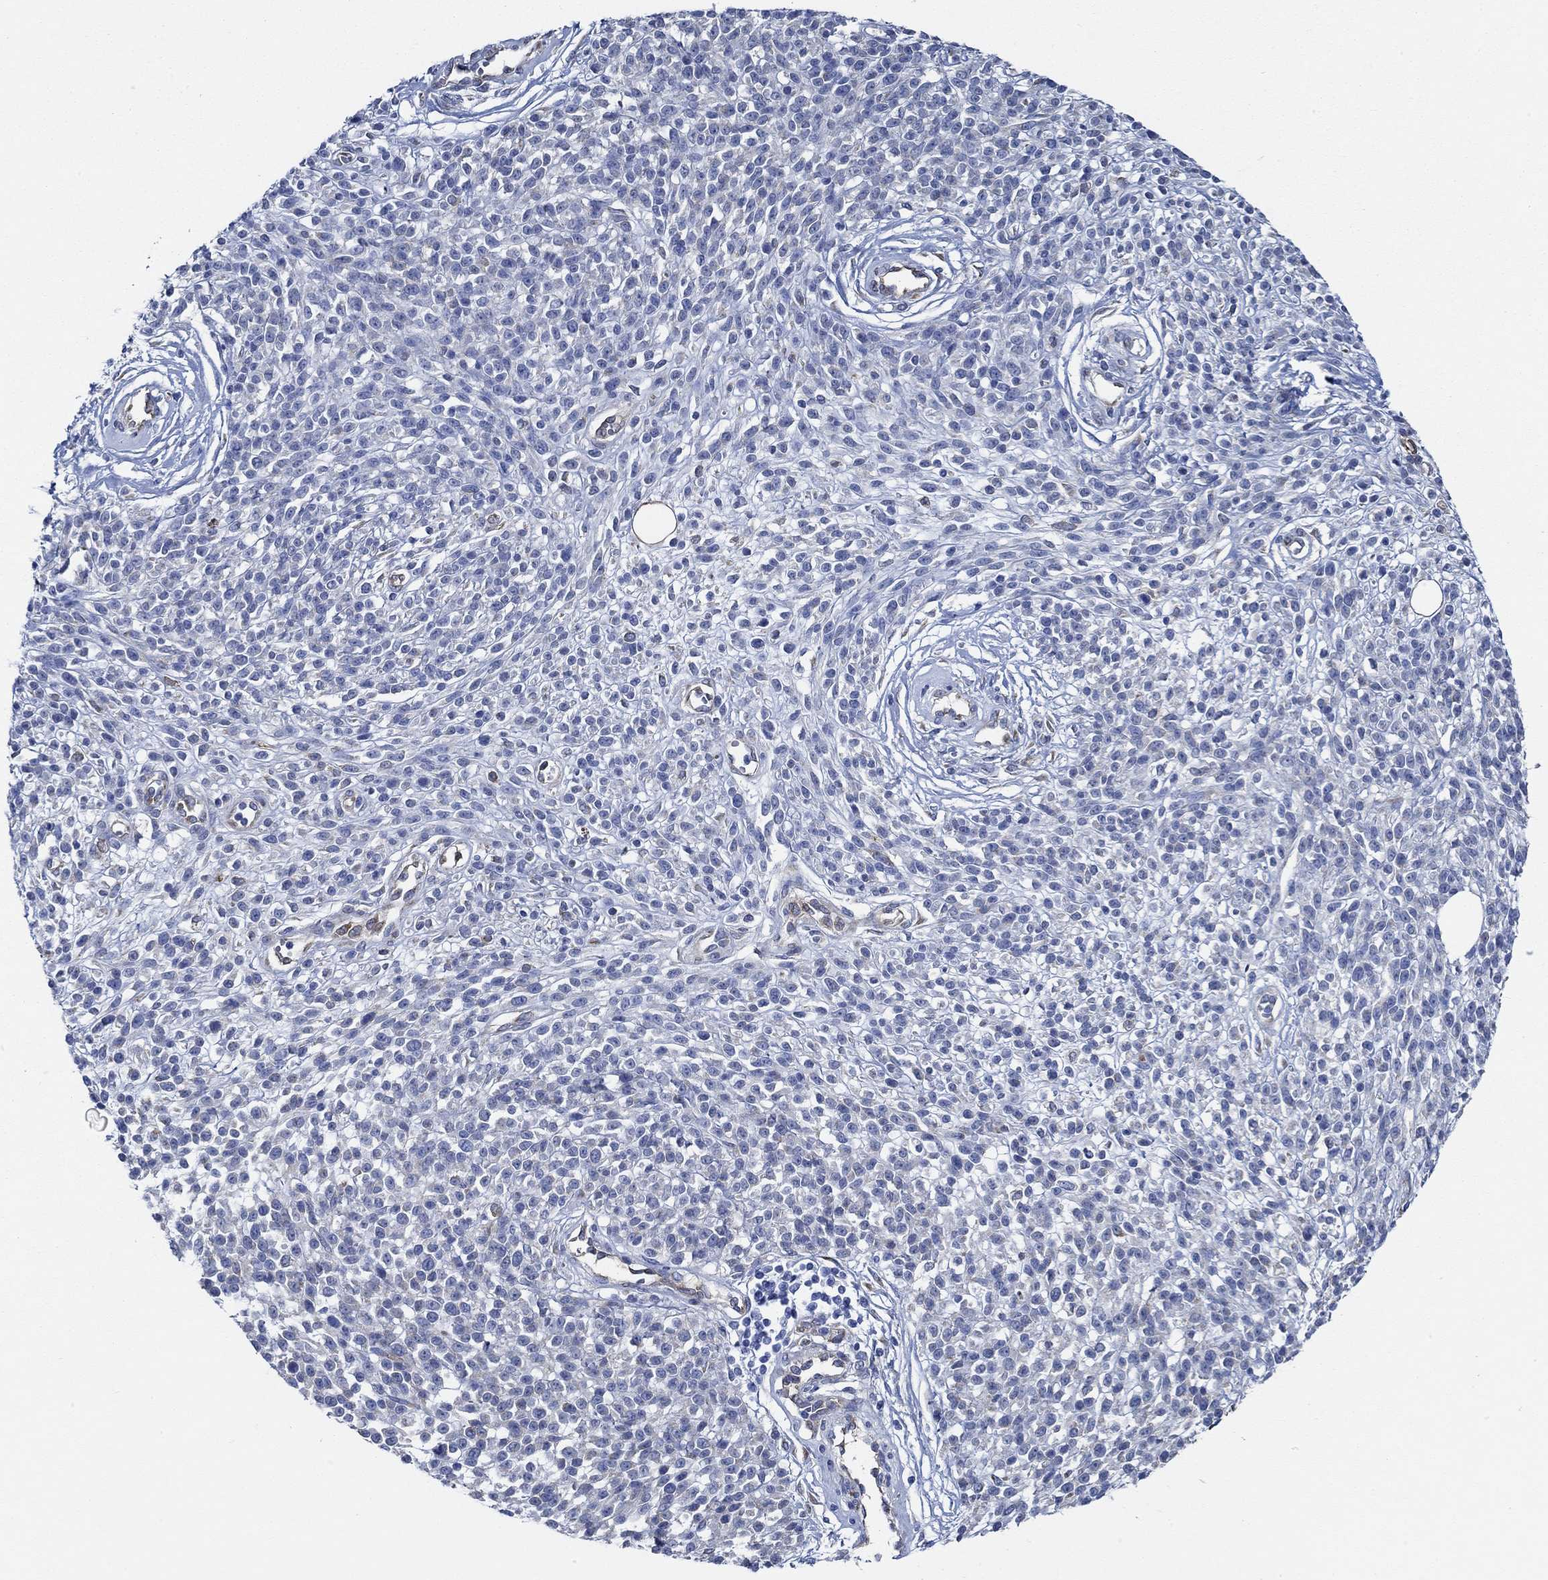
{"staining": {"intensity": "negative", "quantity": "none", "location": "none"}, "tissue": "melanoma", "cell_type": "Tumor cells", "image_type": "cancer", "snomed": [{"axis": "morphology", "description": "Malignant melanoma, NOS"}, {"axis": "topography", "description": "Skin"}, {"axis": "topography", "description": "Skin of trunk"}], "caption": "The IHC image has no significant expression in tumor cells of malignant melanoma tissue.", "gene": "HECW2", "patient": {"sex": "male", "age": 74}}